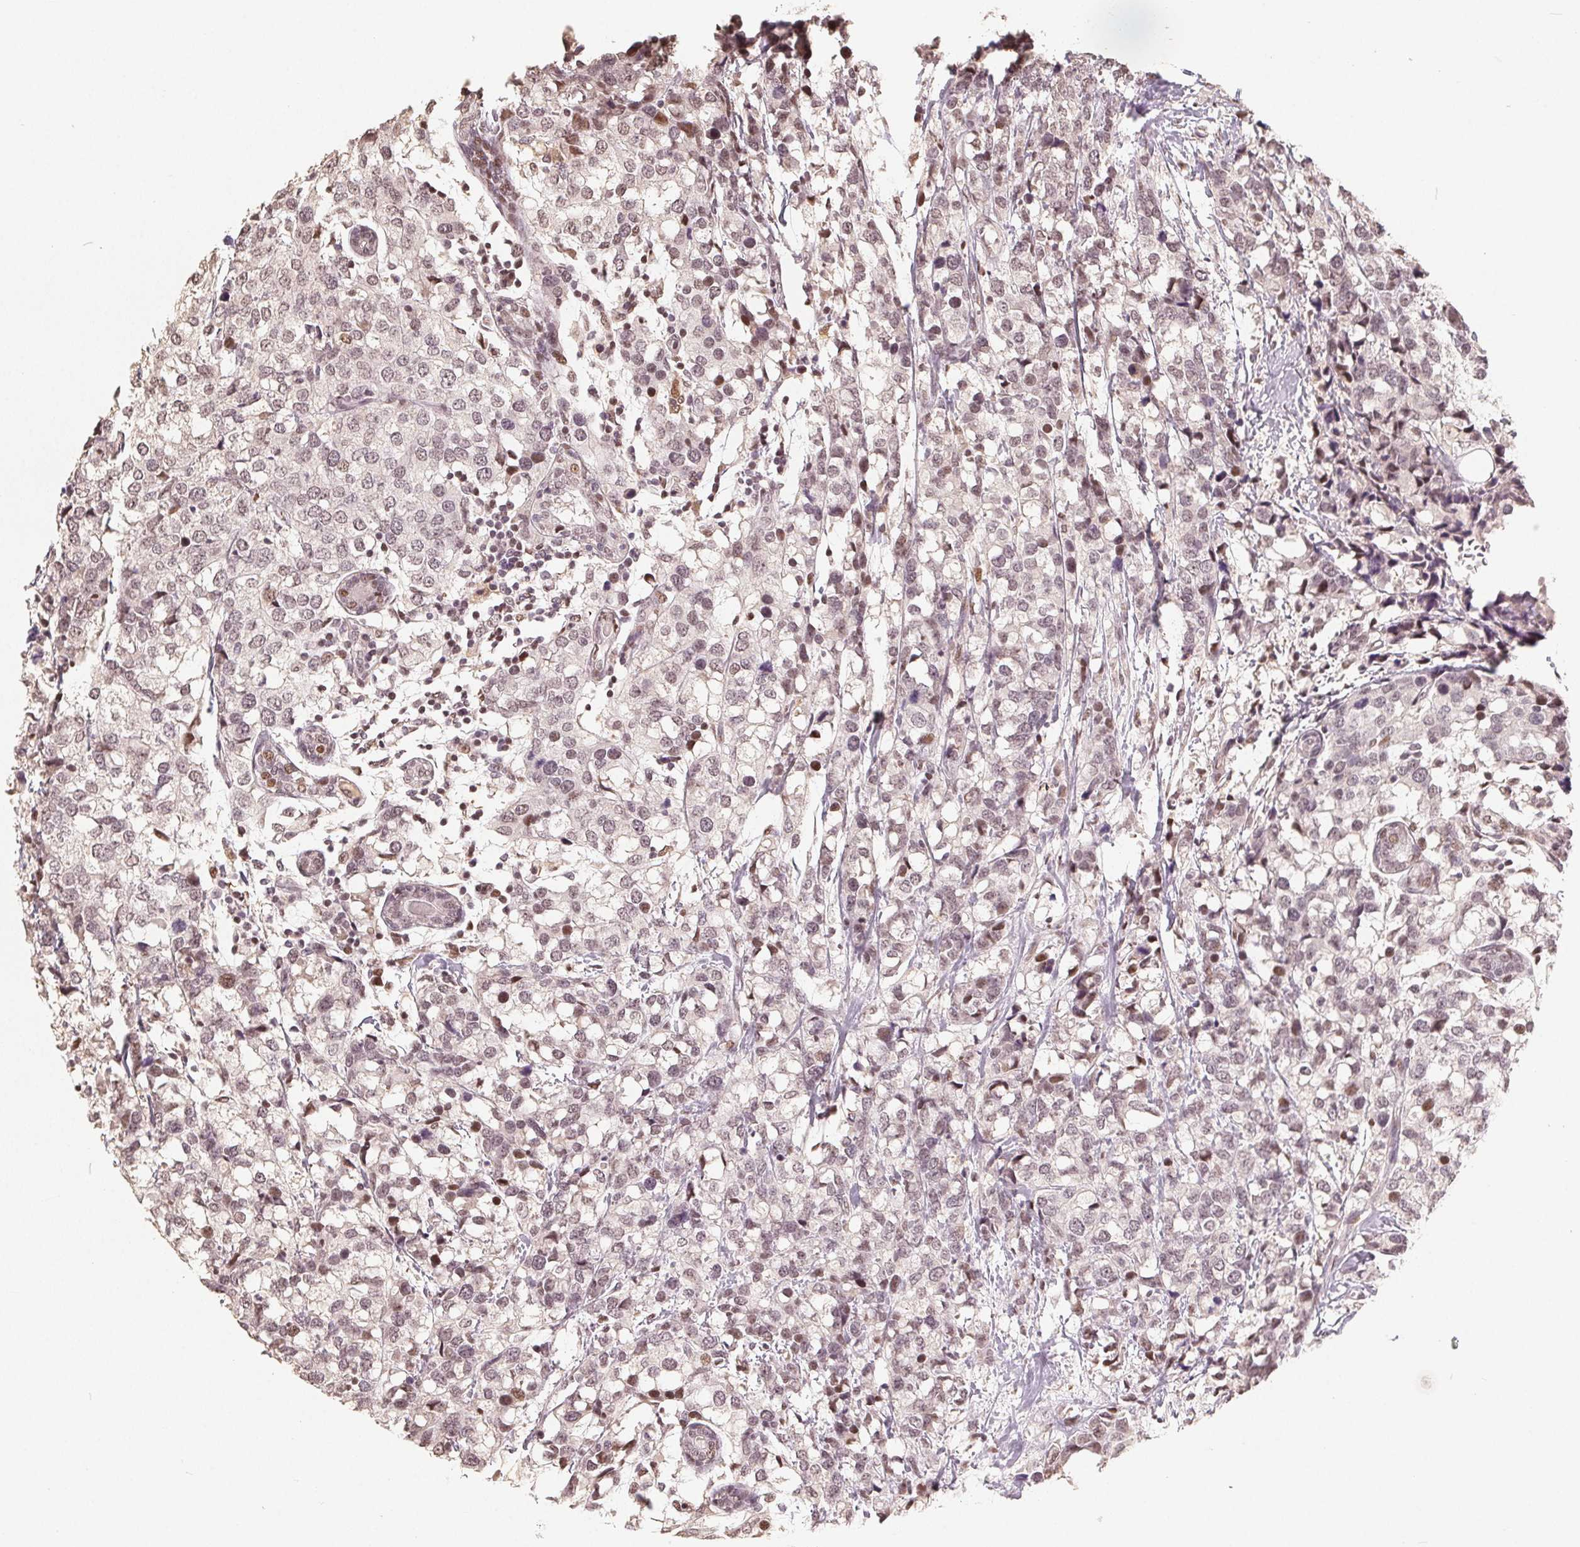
{"staining": {"intensity": "weak", "quantity": ">75%", "location": "nuclear"}, "tissue": "breast cancer", "cell_type": "Tumor cells", "image_type": "cancer", "snomed": [{"axis": "morphology", "description": "Lobular carcinoma"}, {"axis": "topography", "description": "Breast"}], "caption": "Weak nuclear expression for a protein is identified in about >75% of tumor cells of breast cancer using immunohistochemistry (IHC).", "gene": "CCDC138", "patient": {"sex": "female", "age": 59}}